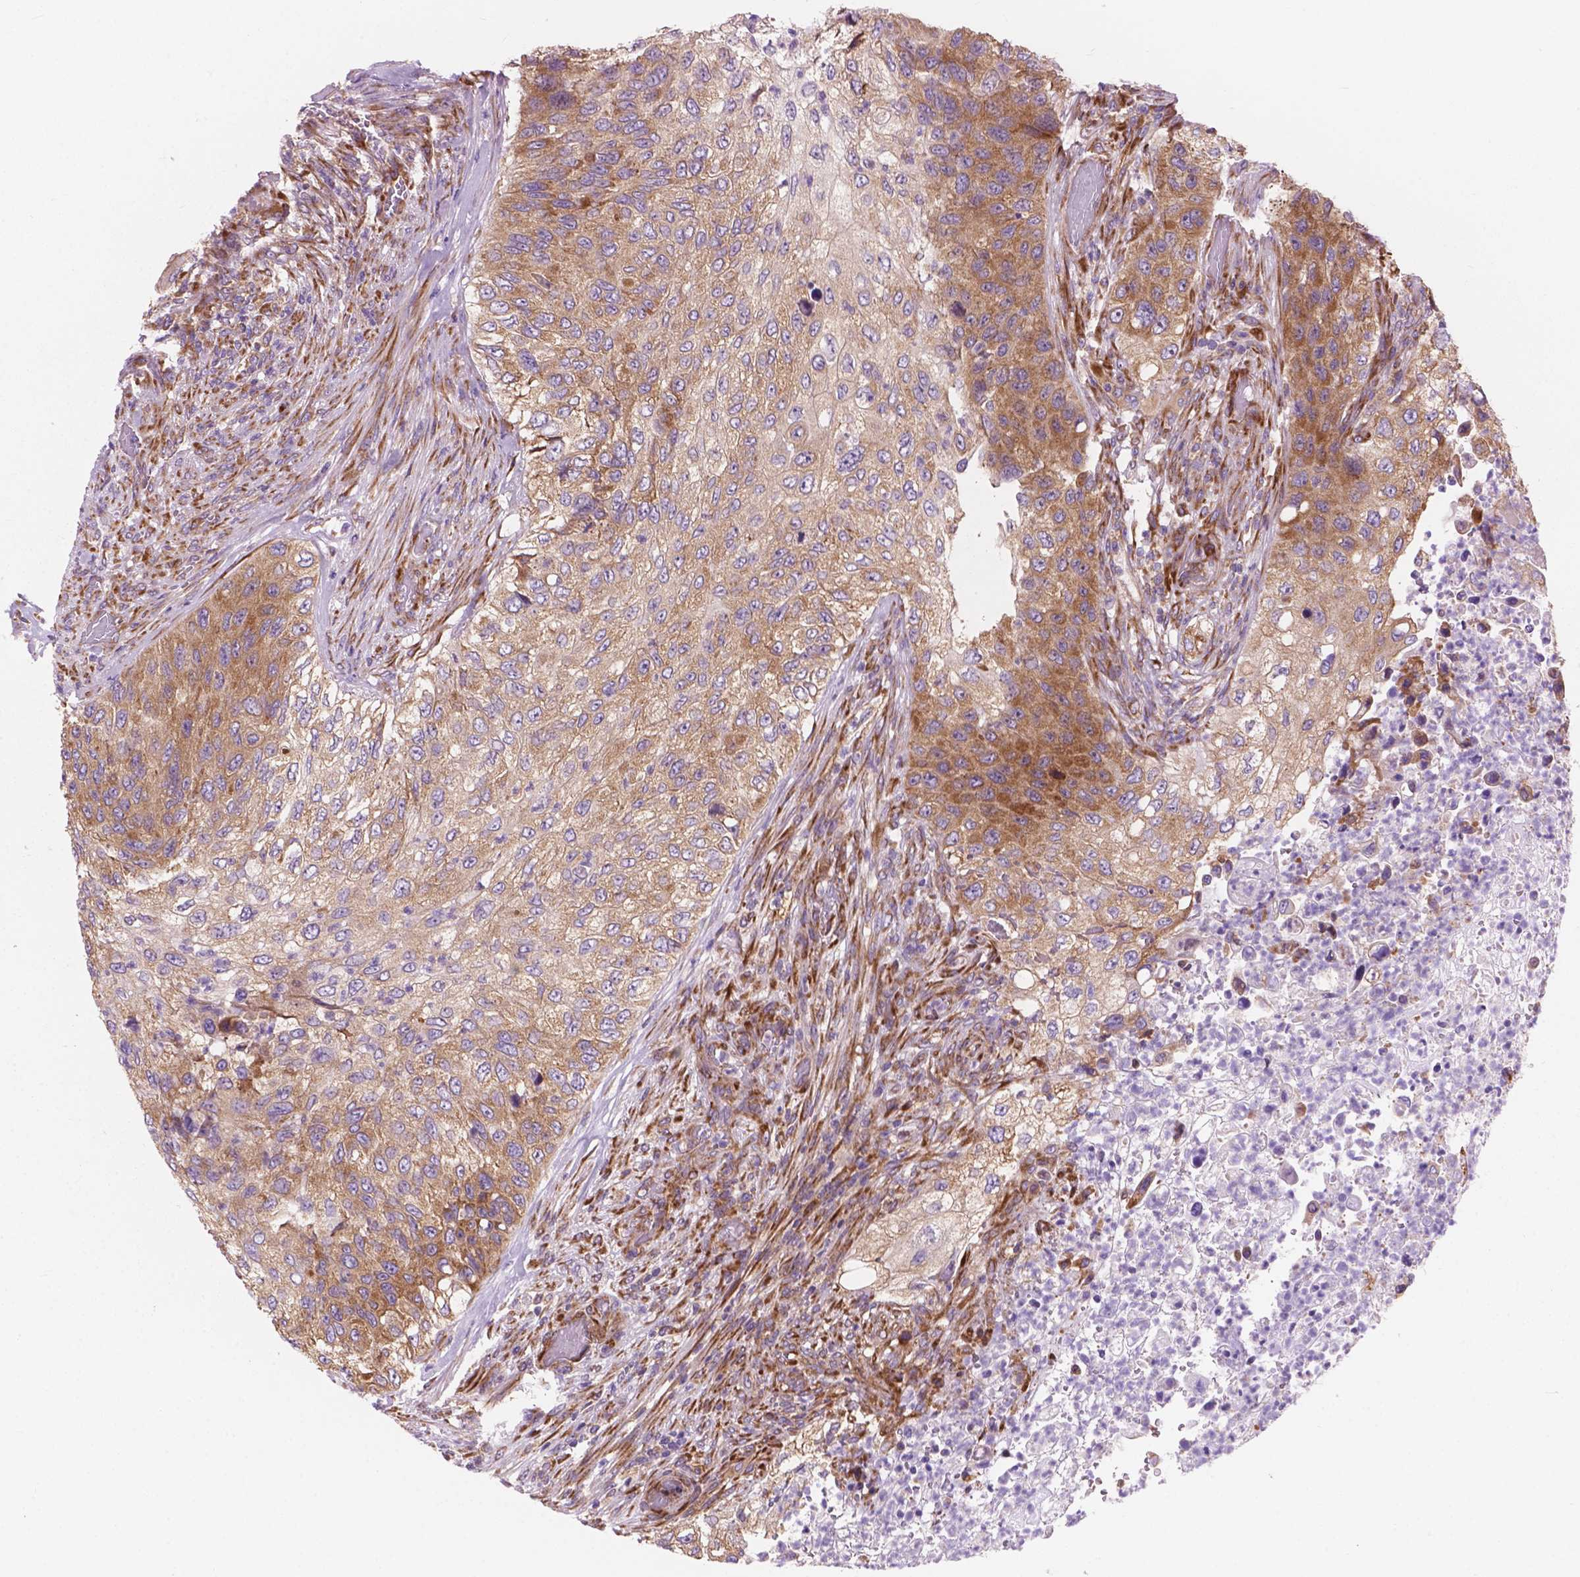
{"staining": {"intensity": "moderate", "quantity": ">75%", "location": "cytoplasmic/membranous"}, "tissue": "urothelial cancer", "cell_type": "Tumor cells", "image_type": "cancer", "snomed": [{"axis": "morphology", "description": "Urothelial carcinoma, High grade"}, {"axis": "topography", "description": "Urinary bladder"}], "caption": "There is medium levels of moderate cytoplasmic/membranous positivity in tumor cells of urothelial cancer, as demonstrated by immunohistochemical staining (brown color).", "gene": "RPL37A", "patient": {"sex": "female", "age": 60}}